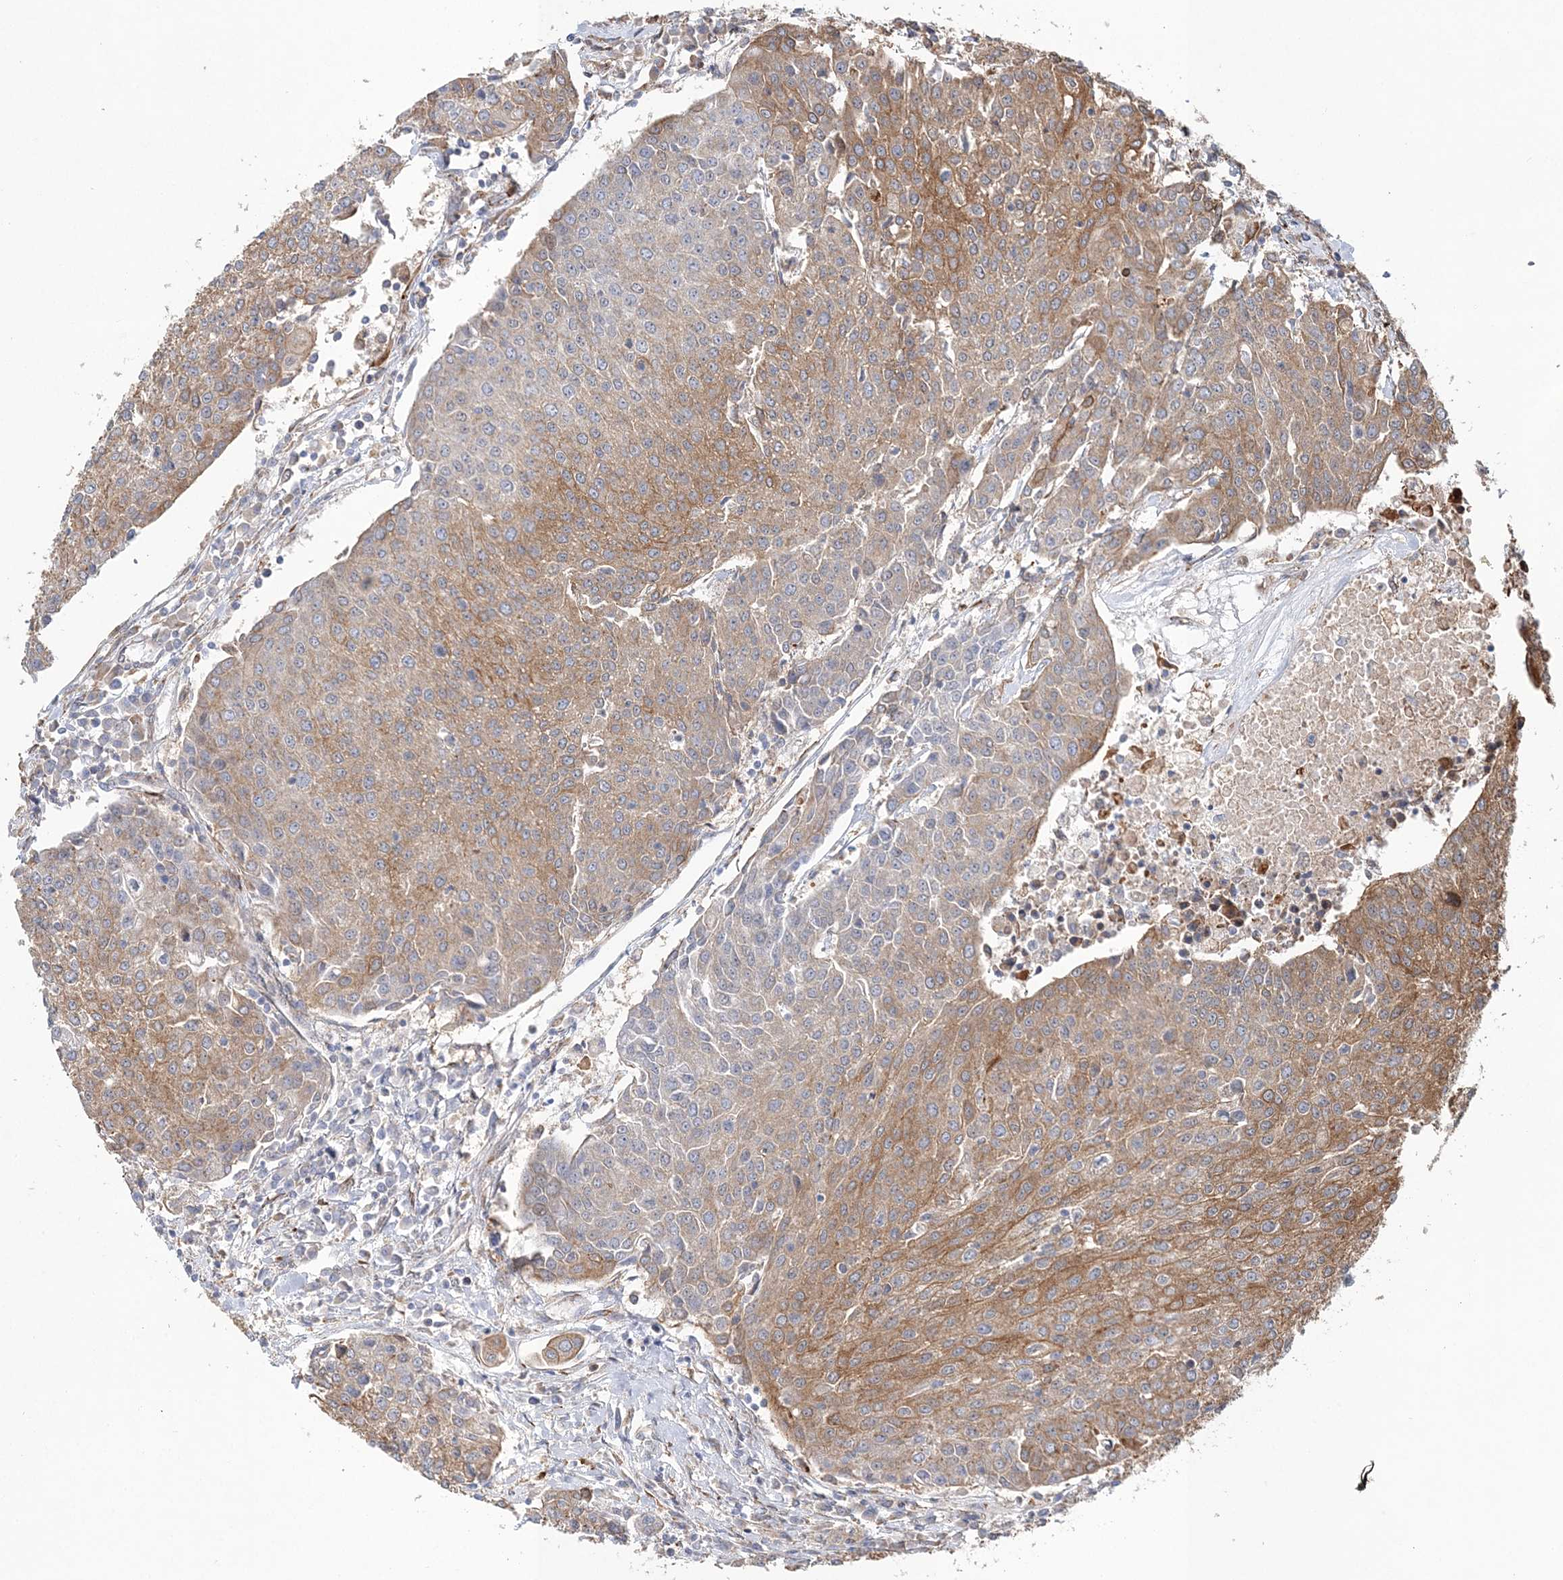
{"staining": {"intensity": "moderate", "quantity": "25%-75%", "location": "cytoplasmic/membranous"}, "tissue": "urothelial cancer", "cell_type": "Tumor cells", "image_type": "cancer", "snomed": [{"axis": "morphology", "description": "Urothelial carcinoma, High grade"}, {"axis": "topography", "description": "Urinary bladder"}], "caption": "An image of urothelial cancer stained for a protein reveals moderate cytoplasmic/membranous brown staining in tumor cells. Using DAB (brown) and hematoxylin (blue) stains, captured at high magnification using brightfield microscopy.", "gene": "ZFYVE16", "patient": {"sex": "female", "age": 85}}